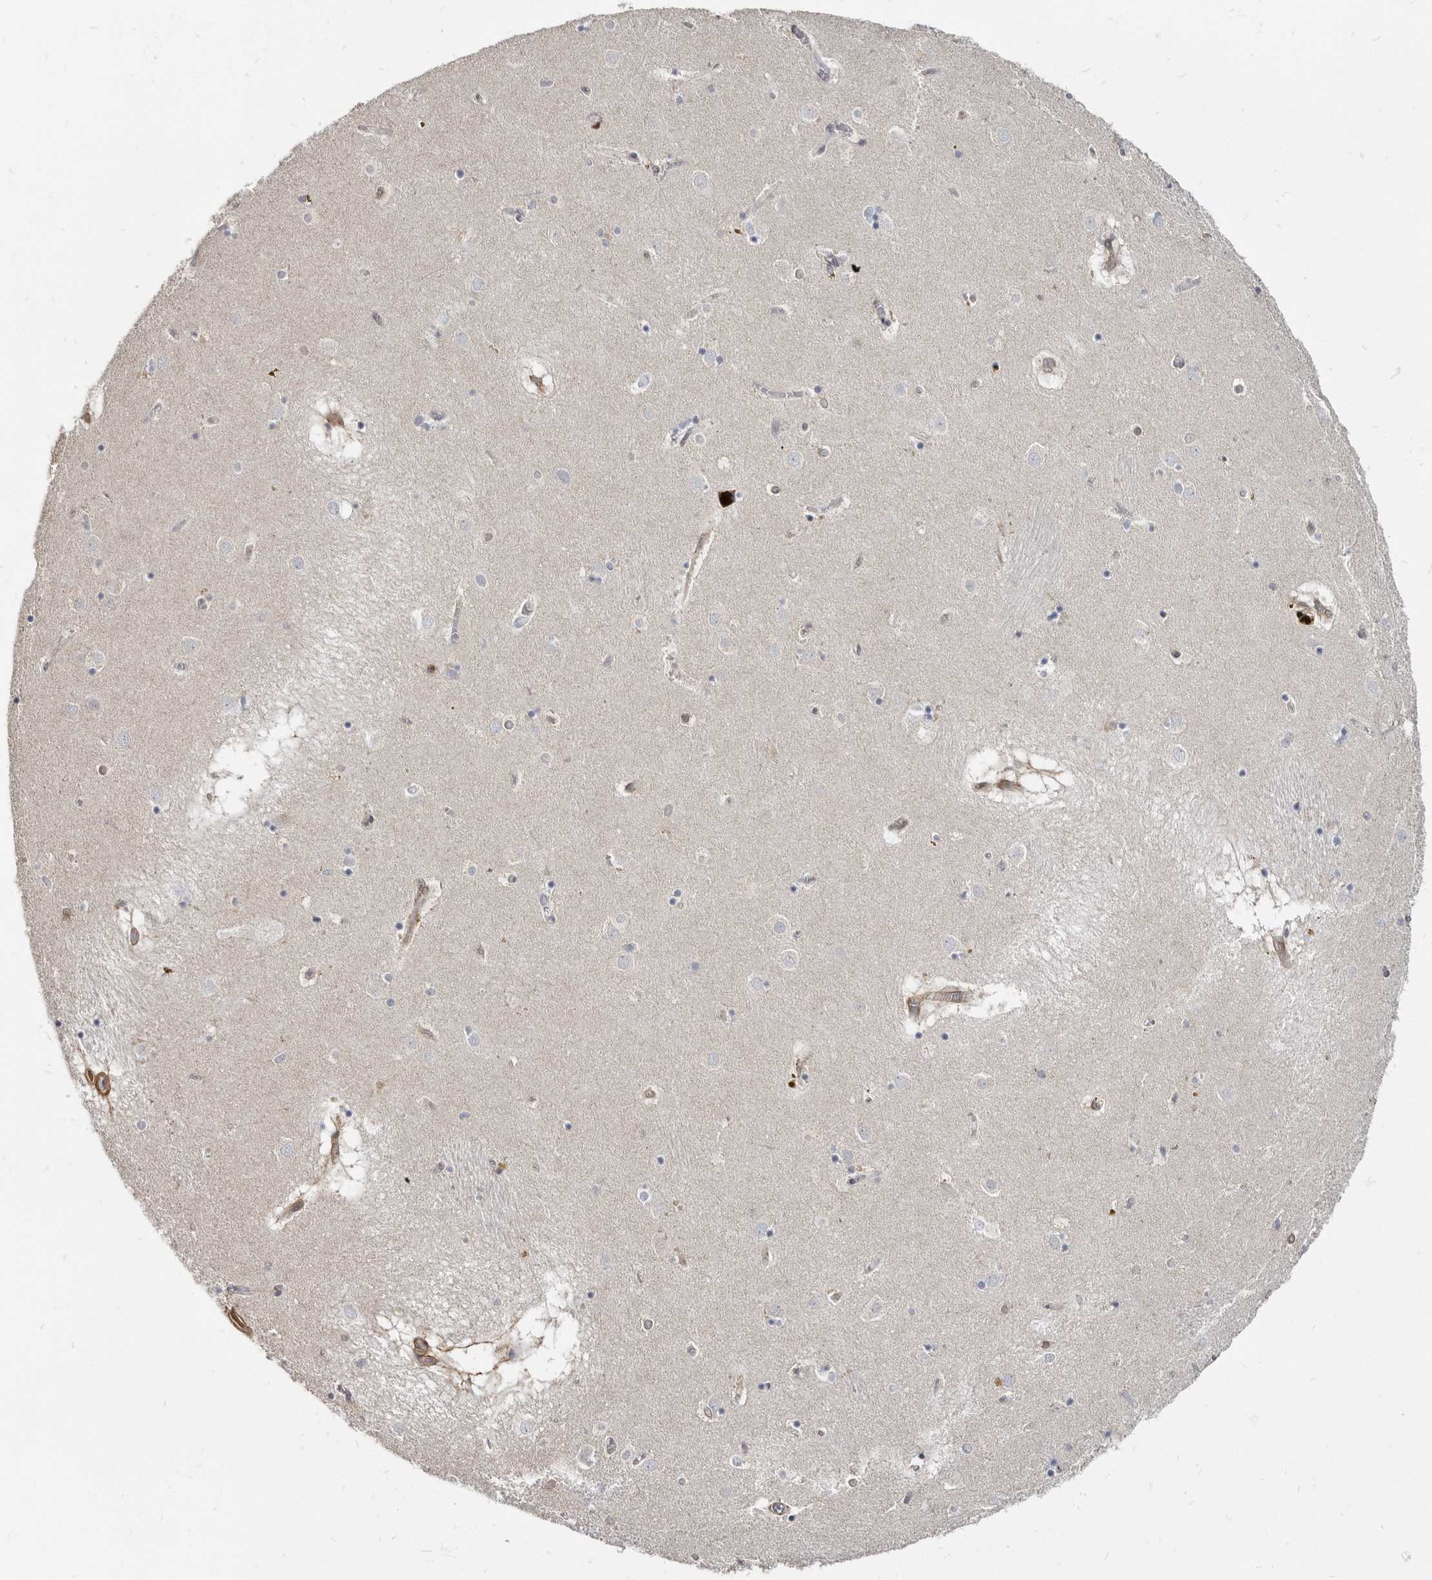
{"staining": {"intensity": "negative", "quantity": "none", "location": "none"}, "tissue": "caudate", "cell_type": "Glial cells", "image_type": "normal", "snomed": [{"axis": "morphology", "description": "Normal tissue, NOS"}, {"axis": "topography", "description": "Lateral ventricle wall"}], "caption": "High magnification brightfield microscopy of benign caudate stained with DAB (3,3'-diaminobenzidine) (brown) and counterstained with hematoxylin (blue): glial cells show no significant staining. Nuclei are stained in blue.", "gene": "MRGPRF", "patient": {"sex": "male", "age": 70}}